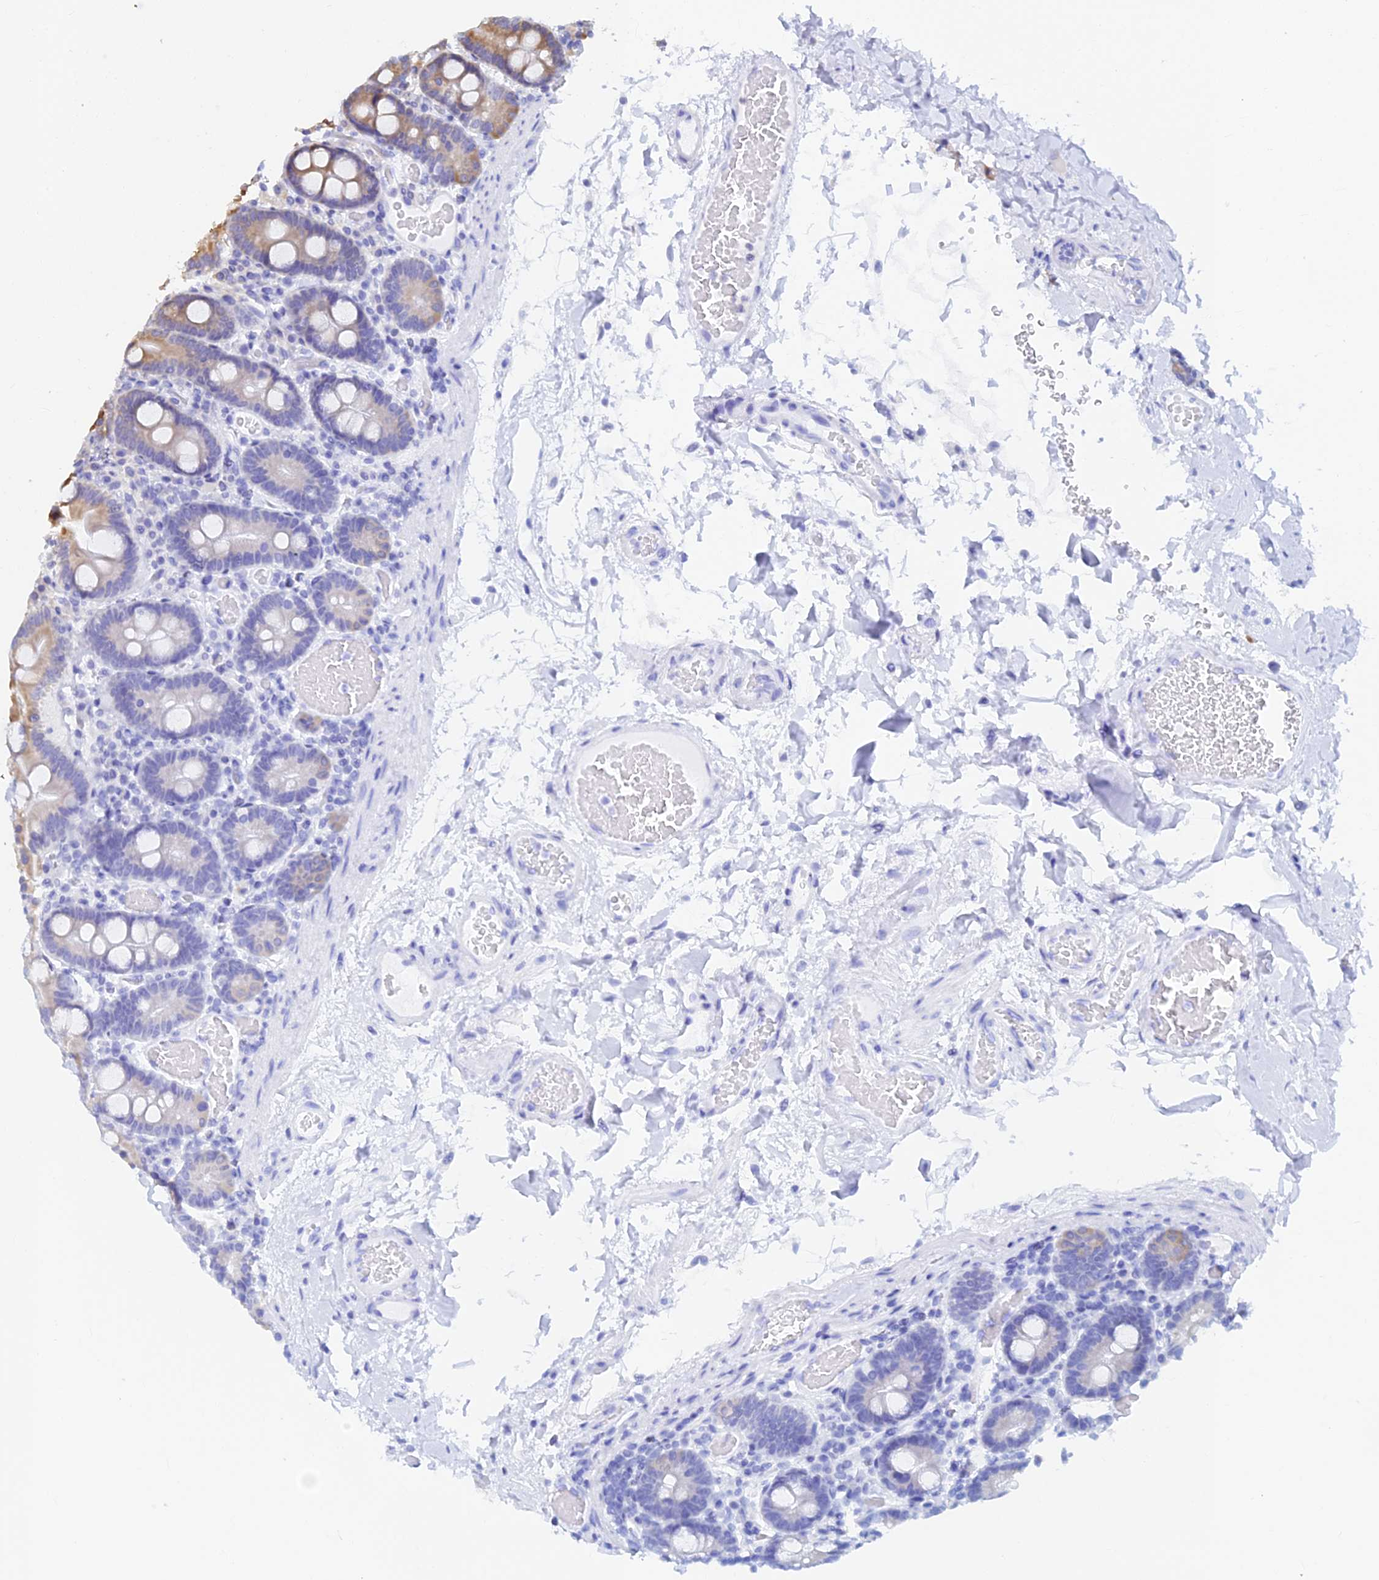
{"staining": {"intensity": "strong", "quantity": "25%-75%", "location": "cytoplasmic/membranous"}, "tissue": "duodenum", "cell_type": "Glandular cells", "image_type": "normal", "snomed": [{"axis": "morphology", "description": "Normal tissue, NOS"}, {"axis": "topography", "description": "Duodenum"}], "caption": "A brown stain highlights strong cytoplasmic/membranous positivity of a protein in glandular cells of benign human duodenum. (Brightfield microscopy of DAB IHC at high magnification).", "gene": "CCT6A", "patient": {"sex": "male", "age": 55}}